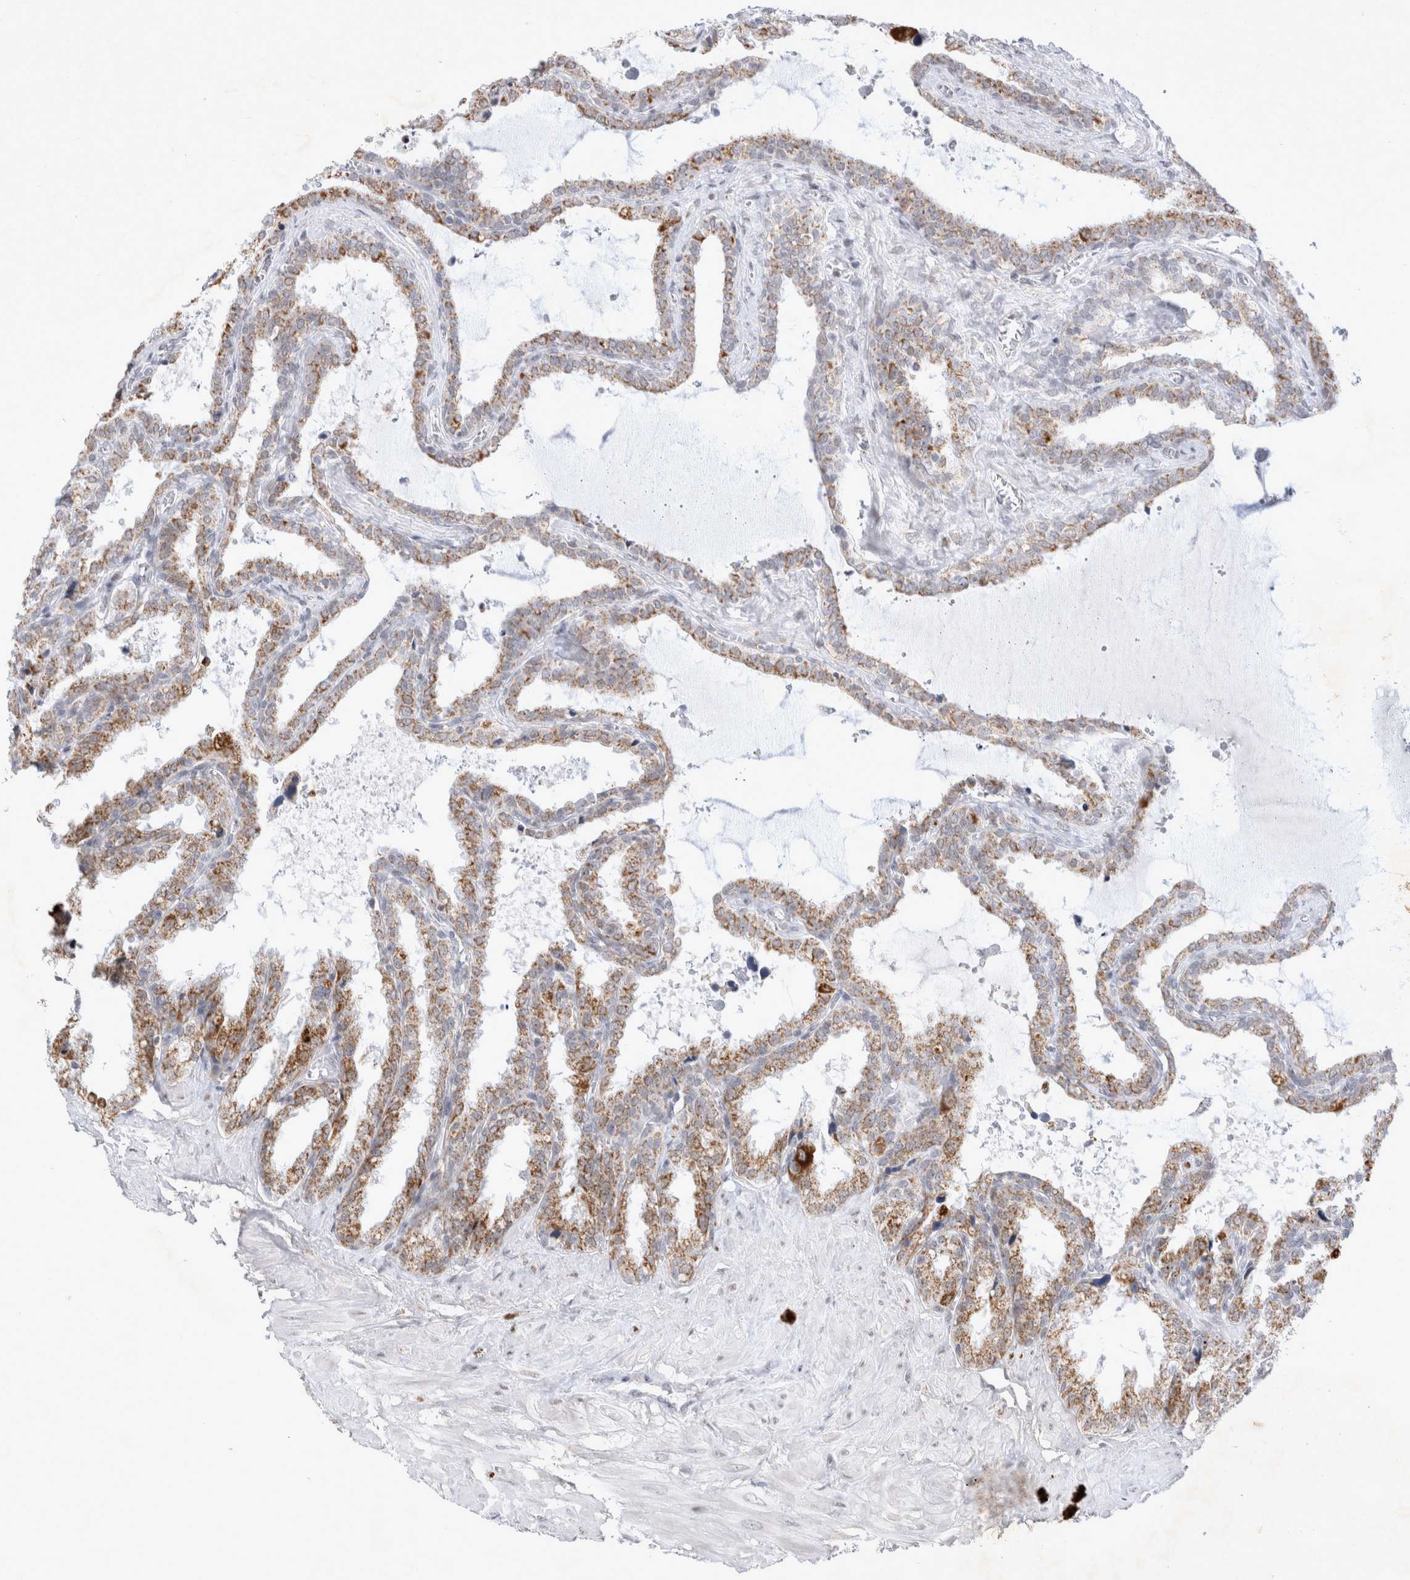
{"staining": {"intensity": "moderate", "quantity": "25%-75%", "location": "cytoplasmic/membranous"}, "tissue": "seminal vesicle", "cell_type": "Glandular cells", "image_type": "normal", "snomed": [{"axis": "morphology", "description": "Normal tissue, NOS"}, {"axis": "topography", "description": "Seminal veicle"}], "caption": "Immunohistochemical staining of unremarkable human seminal vesicle displays 25%-75% levels of moderate cytoplasmic/membranous protein staining in about 25%-75% of glandular cells.", "gene": "MRPL37", "patient": {"sex": "male", "age": 46}}